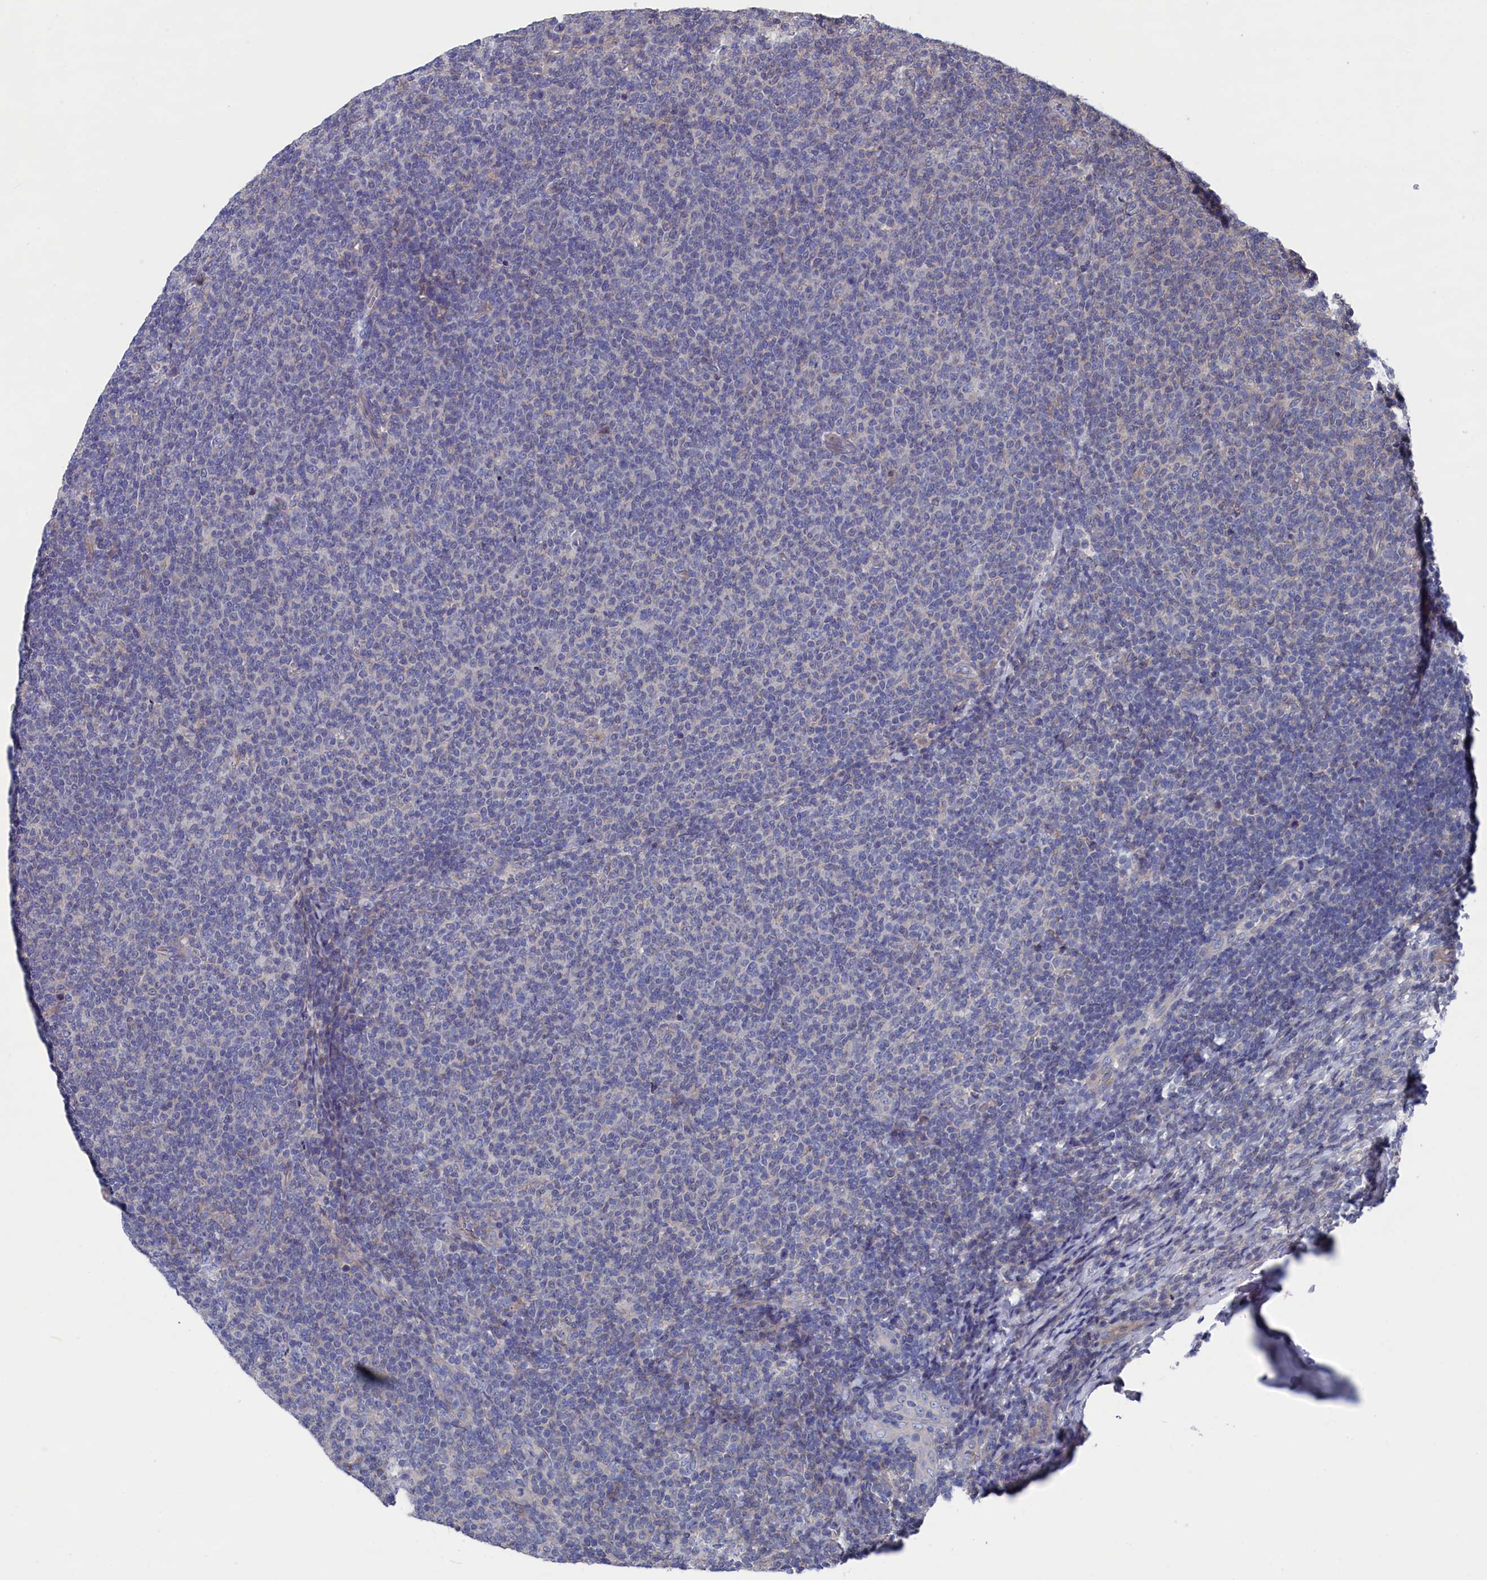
{"staining": {"intensity": "negative", "quantity": "none", "location": "none"}, "tissue": "lymphoma", "cell_type": "Tumor cells", "image_type": "cancer", "snomed": [{"axis": "morphology", "description": "Malignant lymphoma, non-Hodgkin's type, Low grade"}, {"axis": "topography", "description": "Lymph node"}], "caption": "IHC photomicrograph of neoplastic tissue: human malignant lymphoma, non-Hodgkin's type (low-grade) stained with DAB shows no significant protein staining in tumor cells.", "gene": "SPATA13", "patient": {"sex": "male", "age": 66}}